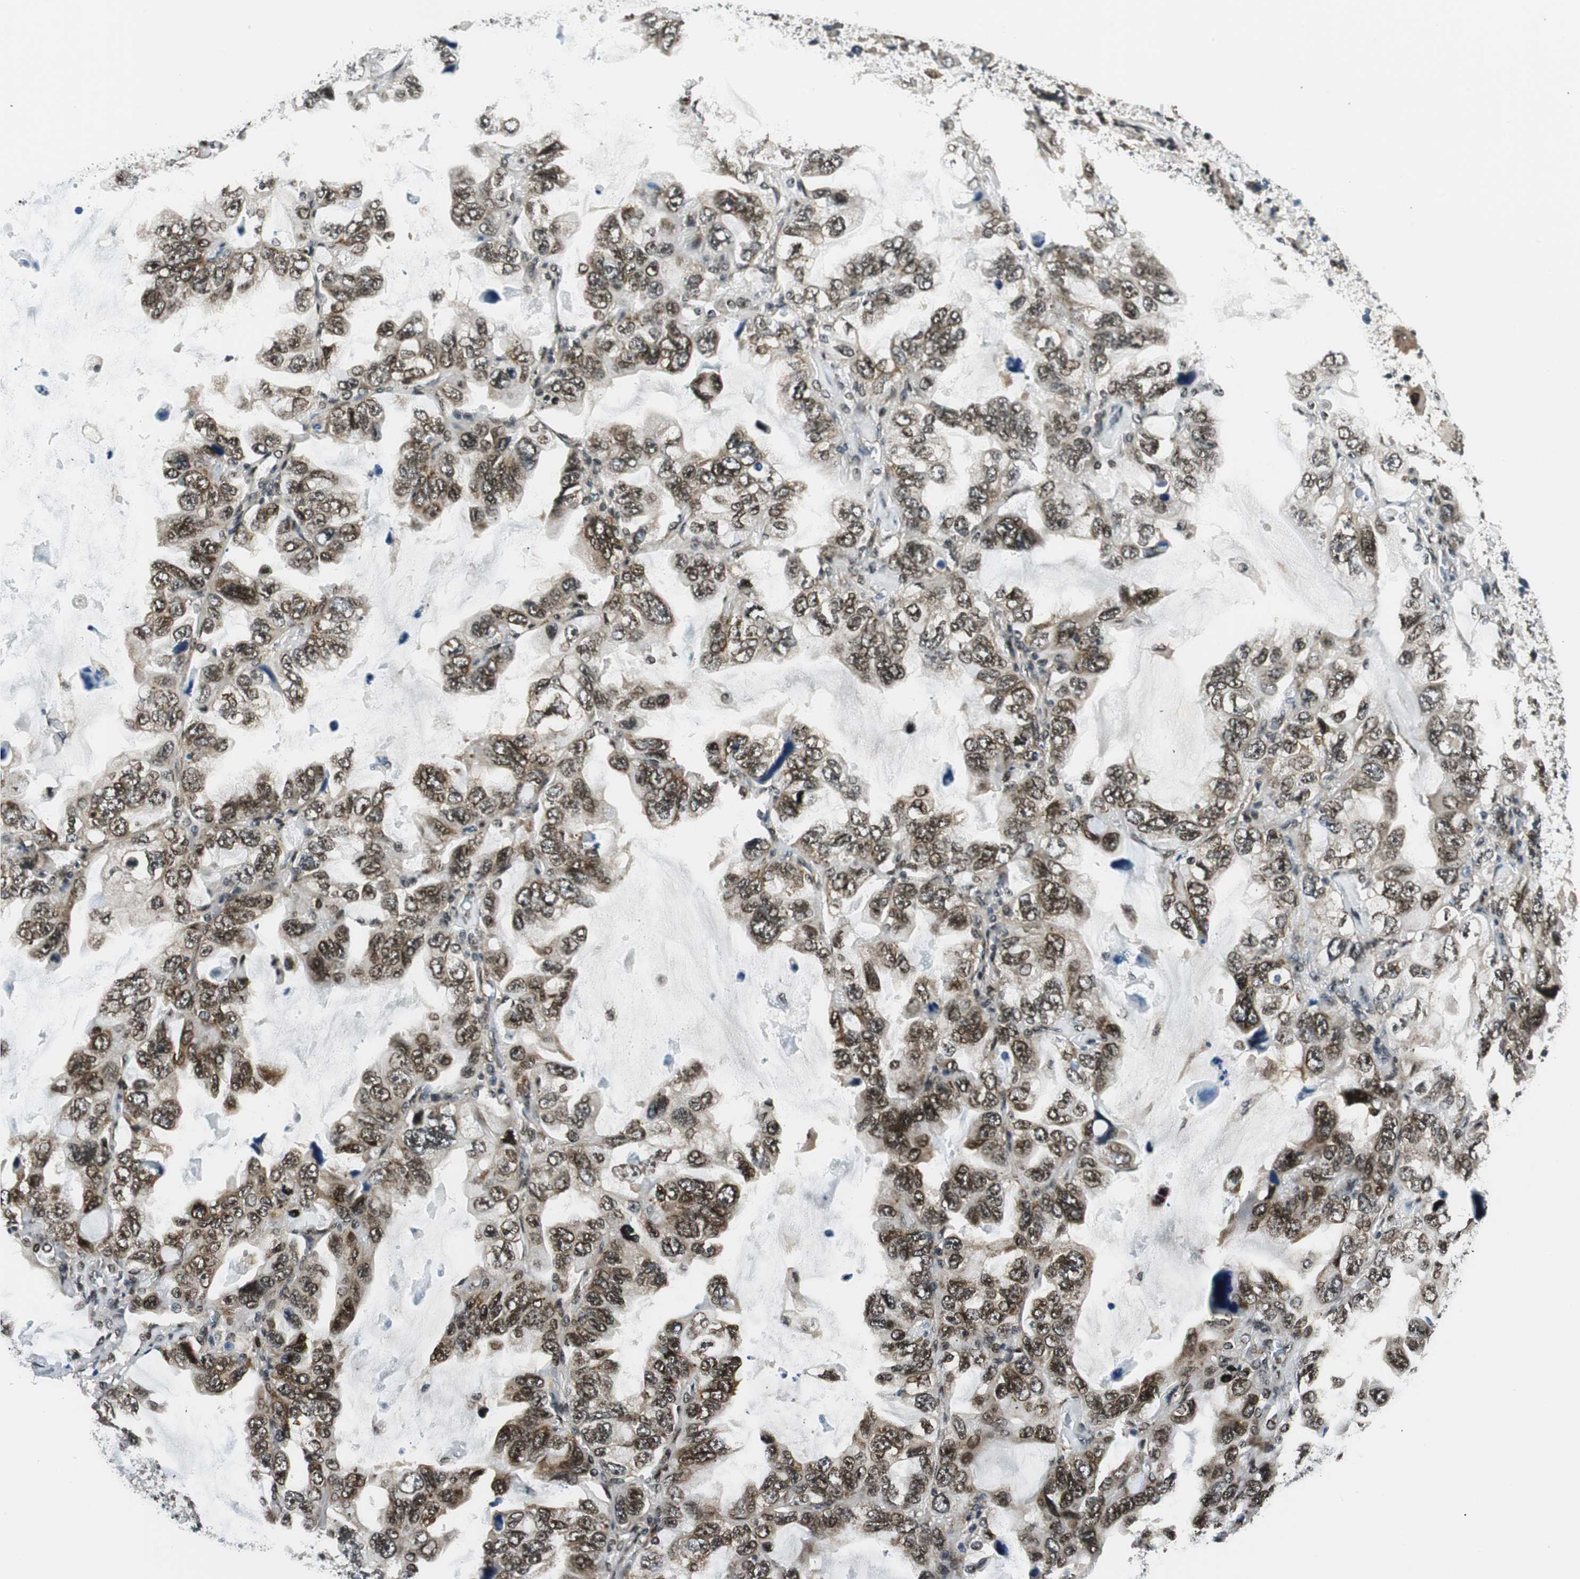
{"staining": {"intensity": "moderate", "quantity": ">75%", "location": "nuclear"}, "tissue": "lung cancer", "cell_type": "Tumor cells", "image_type": "cancer", "snomed": [{"axis": "morphology", "description": "Squamous cell carcinoma, NOS"}, {"axis": "topography", "description": "Lung"}], "caption": "Lung cancer (squamous cell carcinoma) stained with a brown dye shows moderate nuclear positive expression in approximately >75% of tumor cells.", "gene": "RING1", "patient": {"sex": "female", "age": 73}}